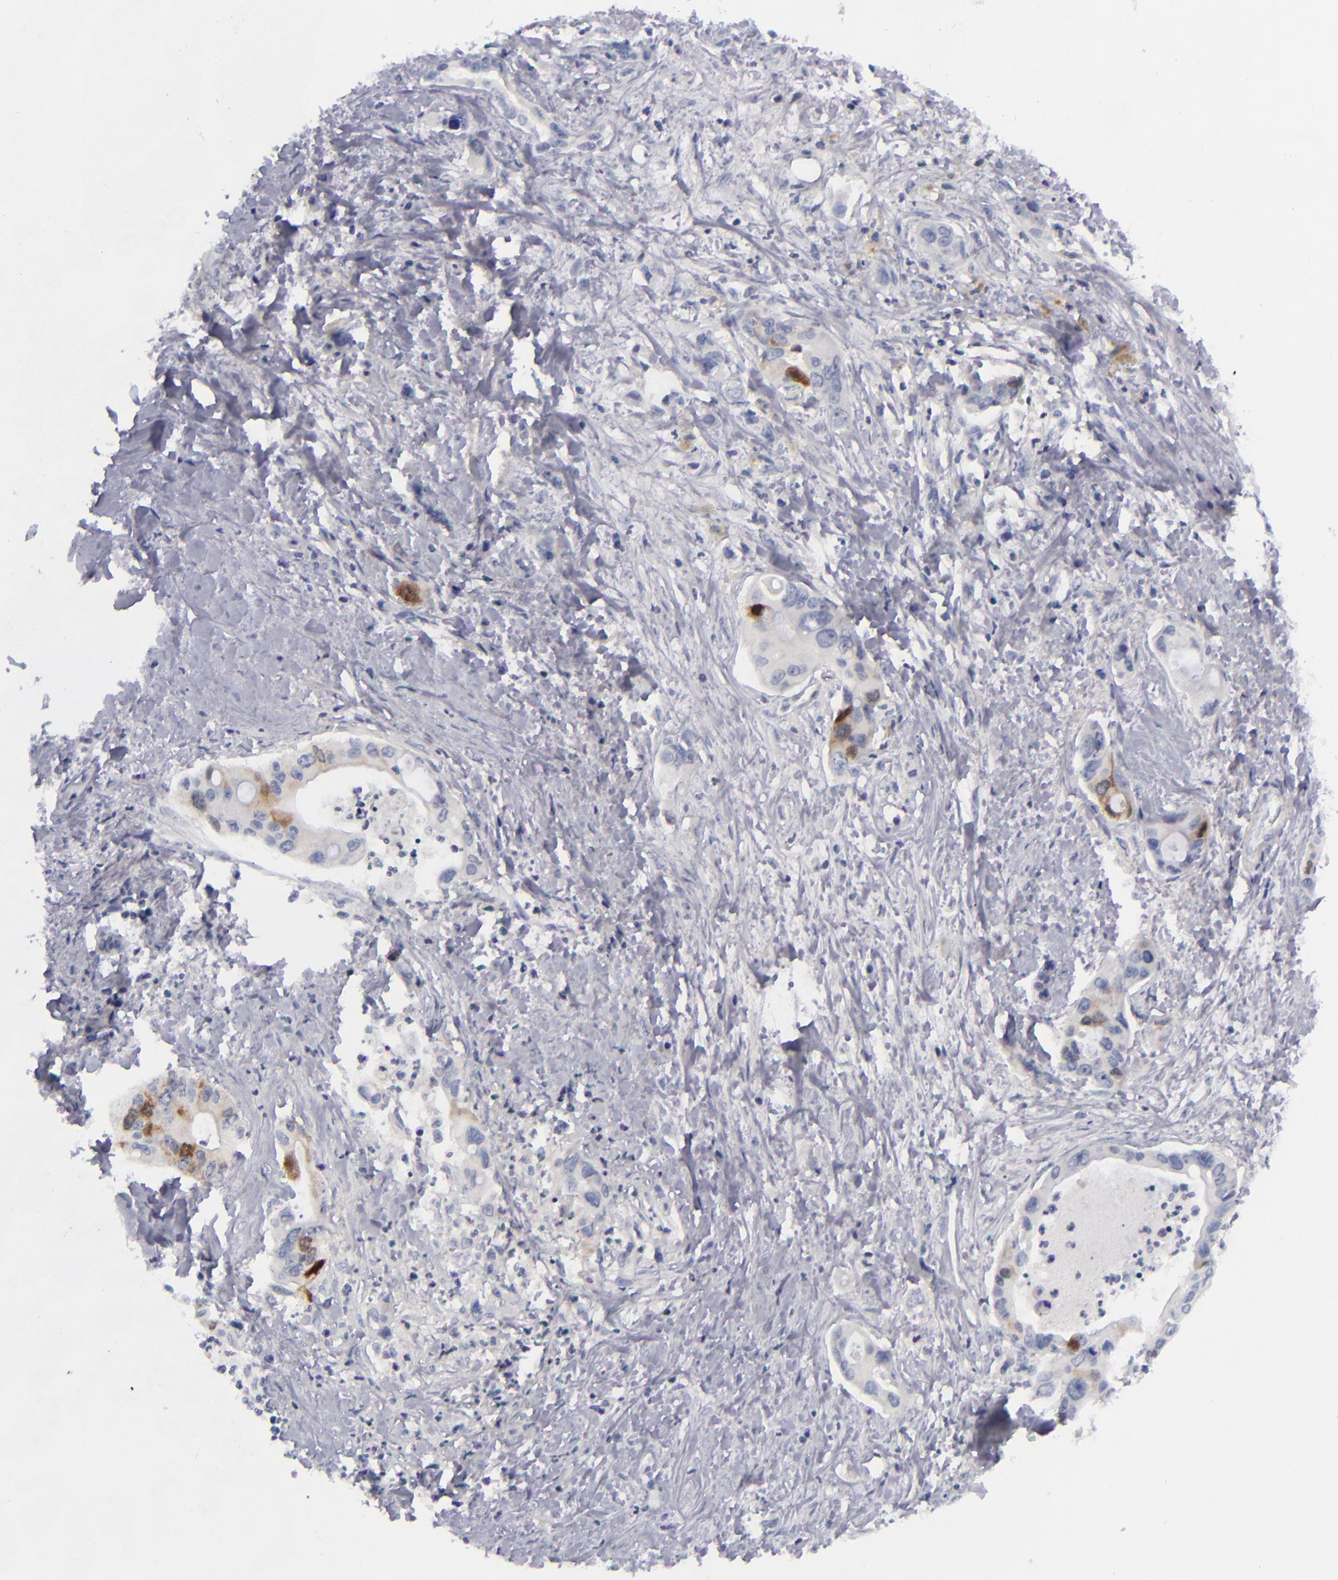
{"staining": {"intensity": "moderate", "quantity": "<25%", "location": "cytoplasmic/membranous,nuclear"}, "tissue": "liver cancer", "cell_type": "Tumor cells", "image_type": "cancer", "snomed": [{"axis": "morphology", "description": "Cholangiocarcinoma"}, {"axis": "topography", "description": "Liver"}], "caption": "Liver cholangiocarcinoma stained with a protein marker shows moderate staining in tumor cells.", "gene": "AURKA", "patient": {"sex": "female", "age": 65}}